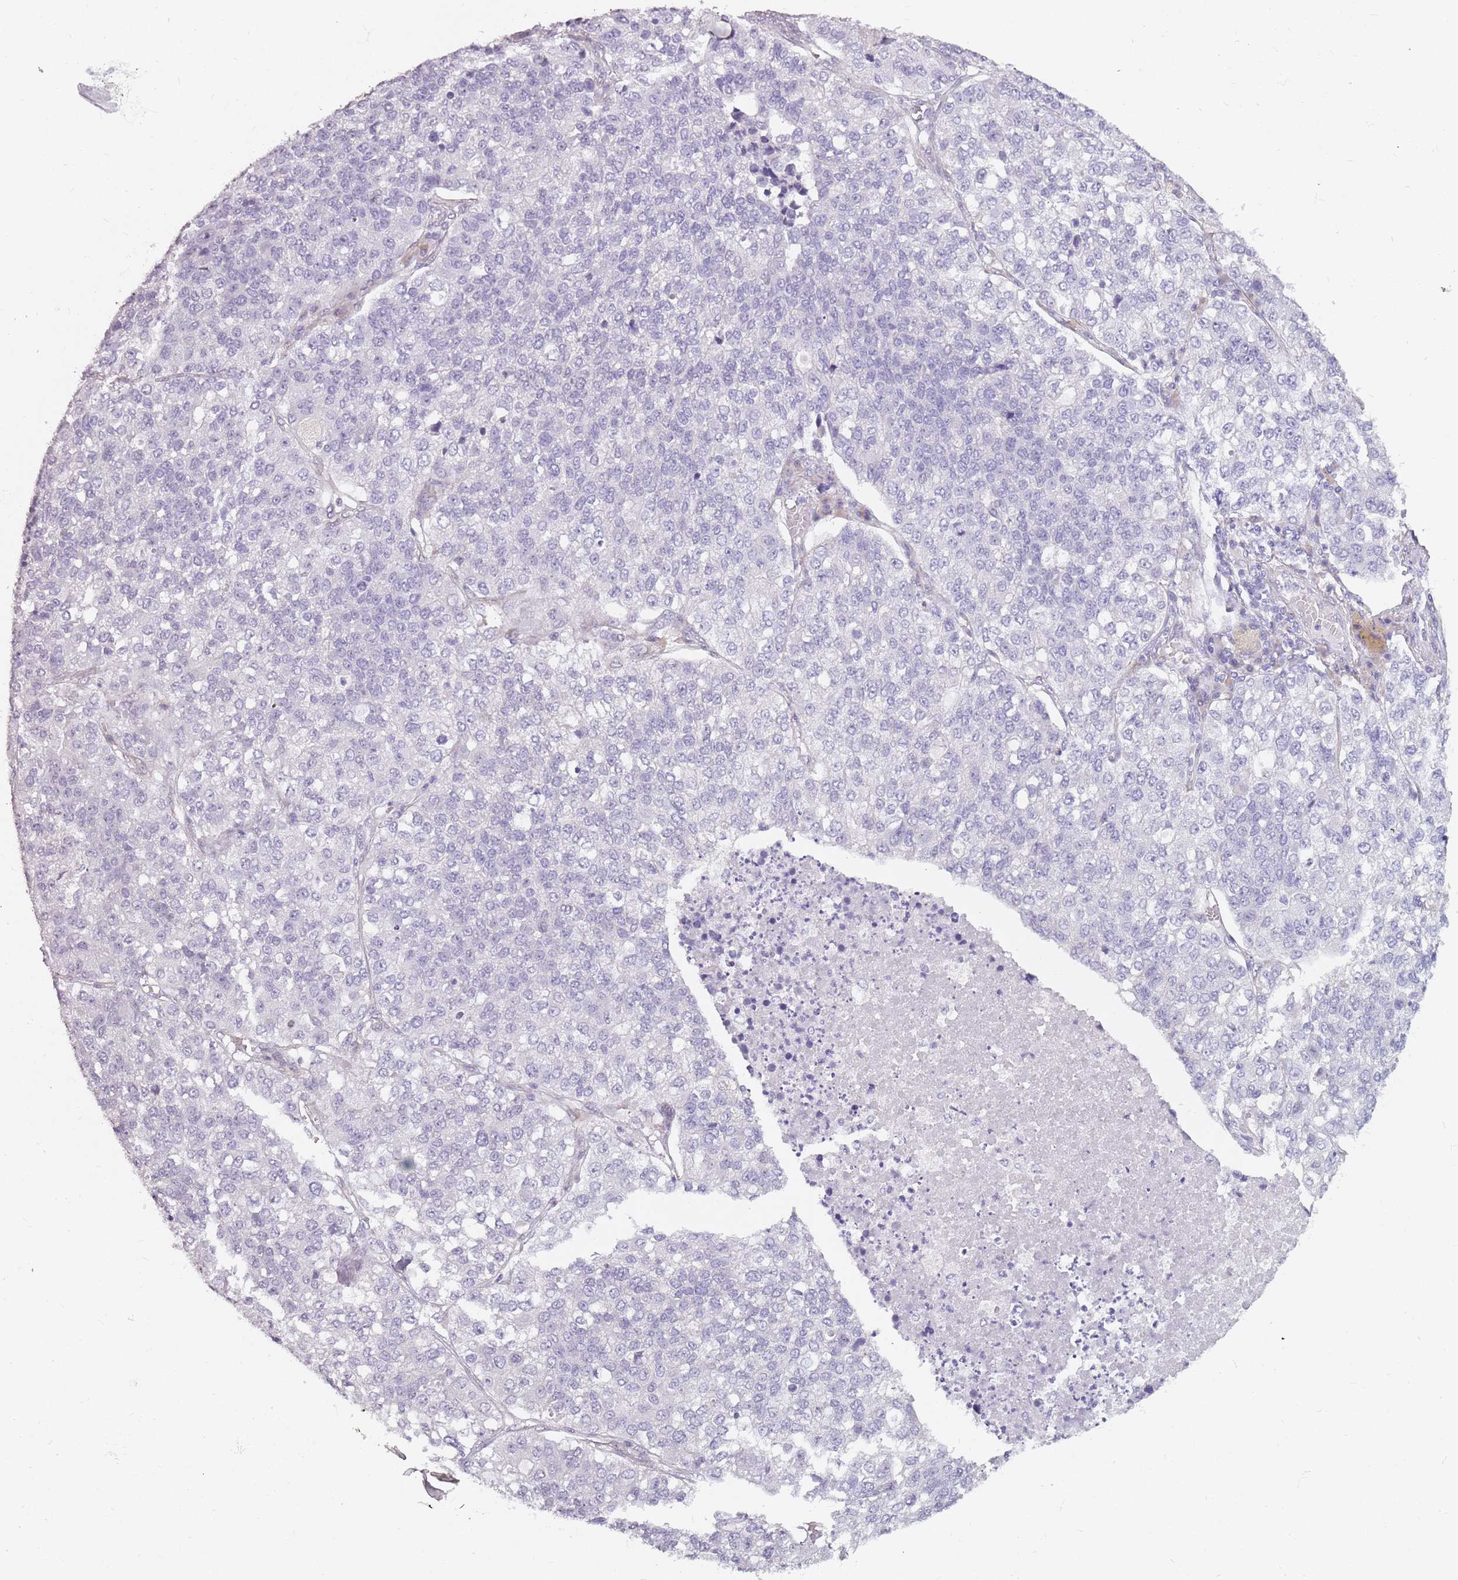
{"staining": {"intensity": "negative", "quantity": "none", "location": "none"}, "tissue": "lung cancer", "cell_type": "Tumor cells", "image_type": "cancer", "snomed": [{"axis": "morphology", "description": "Adenocarcinoma, NOS"}, {"axis": "topography", "description": "Lung"}], "caption": "This is an immunohistochemistry image of human adenocarcinoma (lung). There is no positivity in tumor cells.", "gene": "DDX4", "patient": {"sex": "male", "age": 49}}